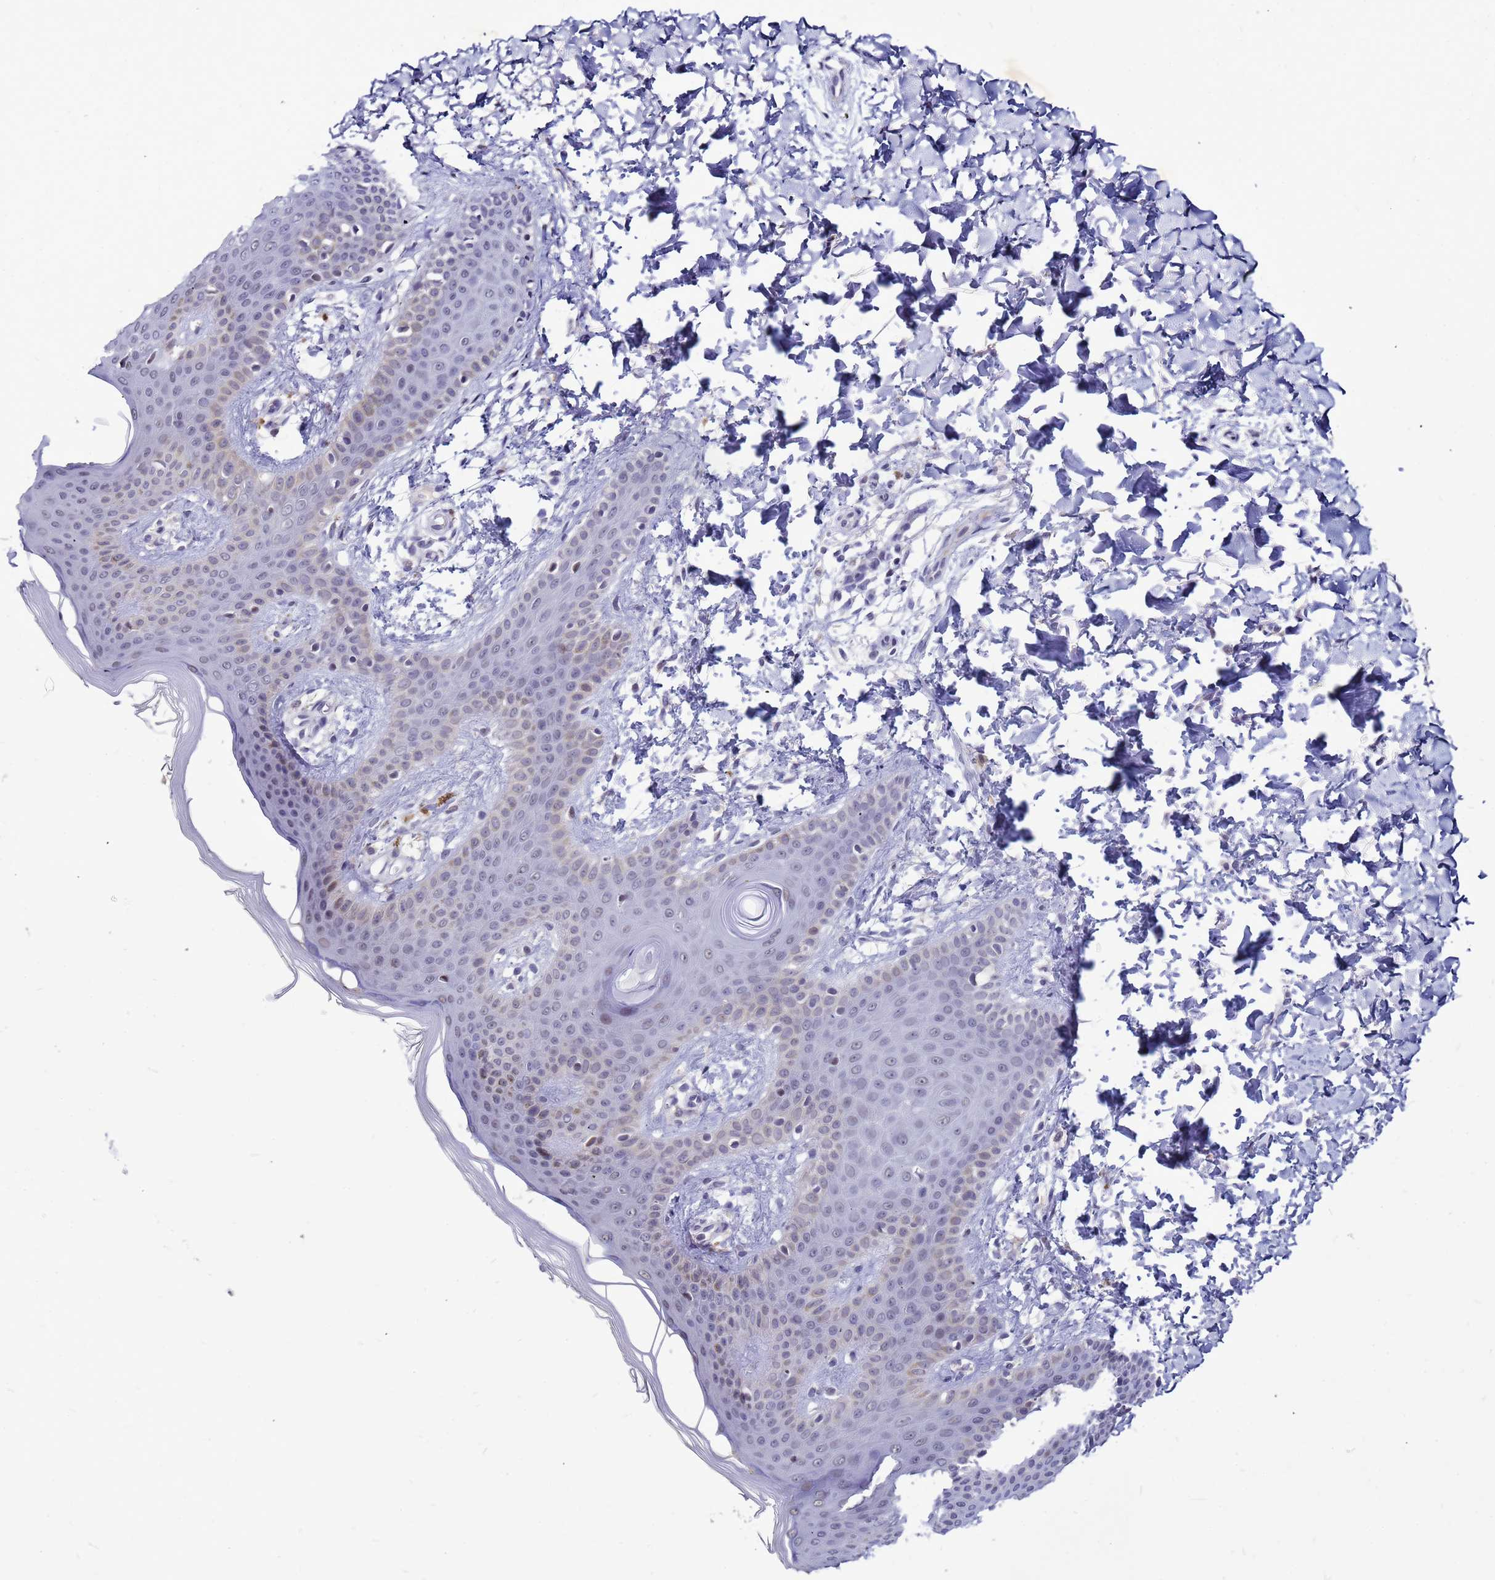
{"staining": {"intensity": "negative", "quantity": "none", "location": "none"}, "tissue": "skin", "cell_type": "Fibroblasts", "image_type": "normal", "snomed": [{"axis": "morphology", "description": "Normal tissue, NOS"}, {"axis": "topography", "description": "Skin"}], "caption": "Immunohistochemistry of normal skin demonstrates no staining in fibroblasts.", "gene": "CXorf65", "patient": {"sex": "male", "age": 36}}